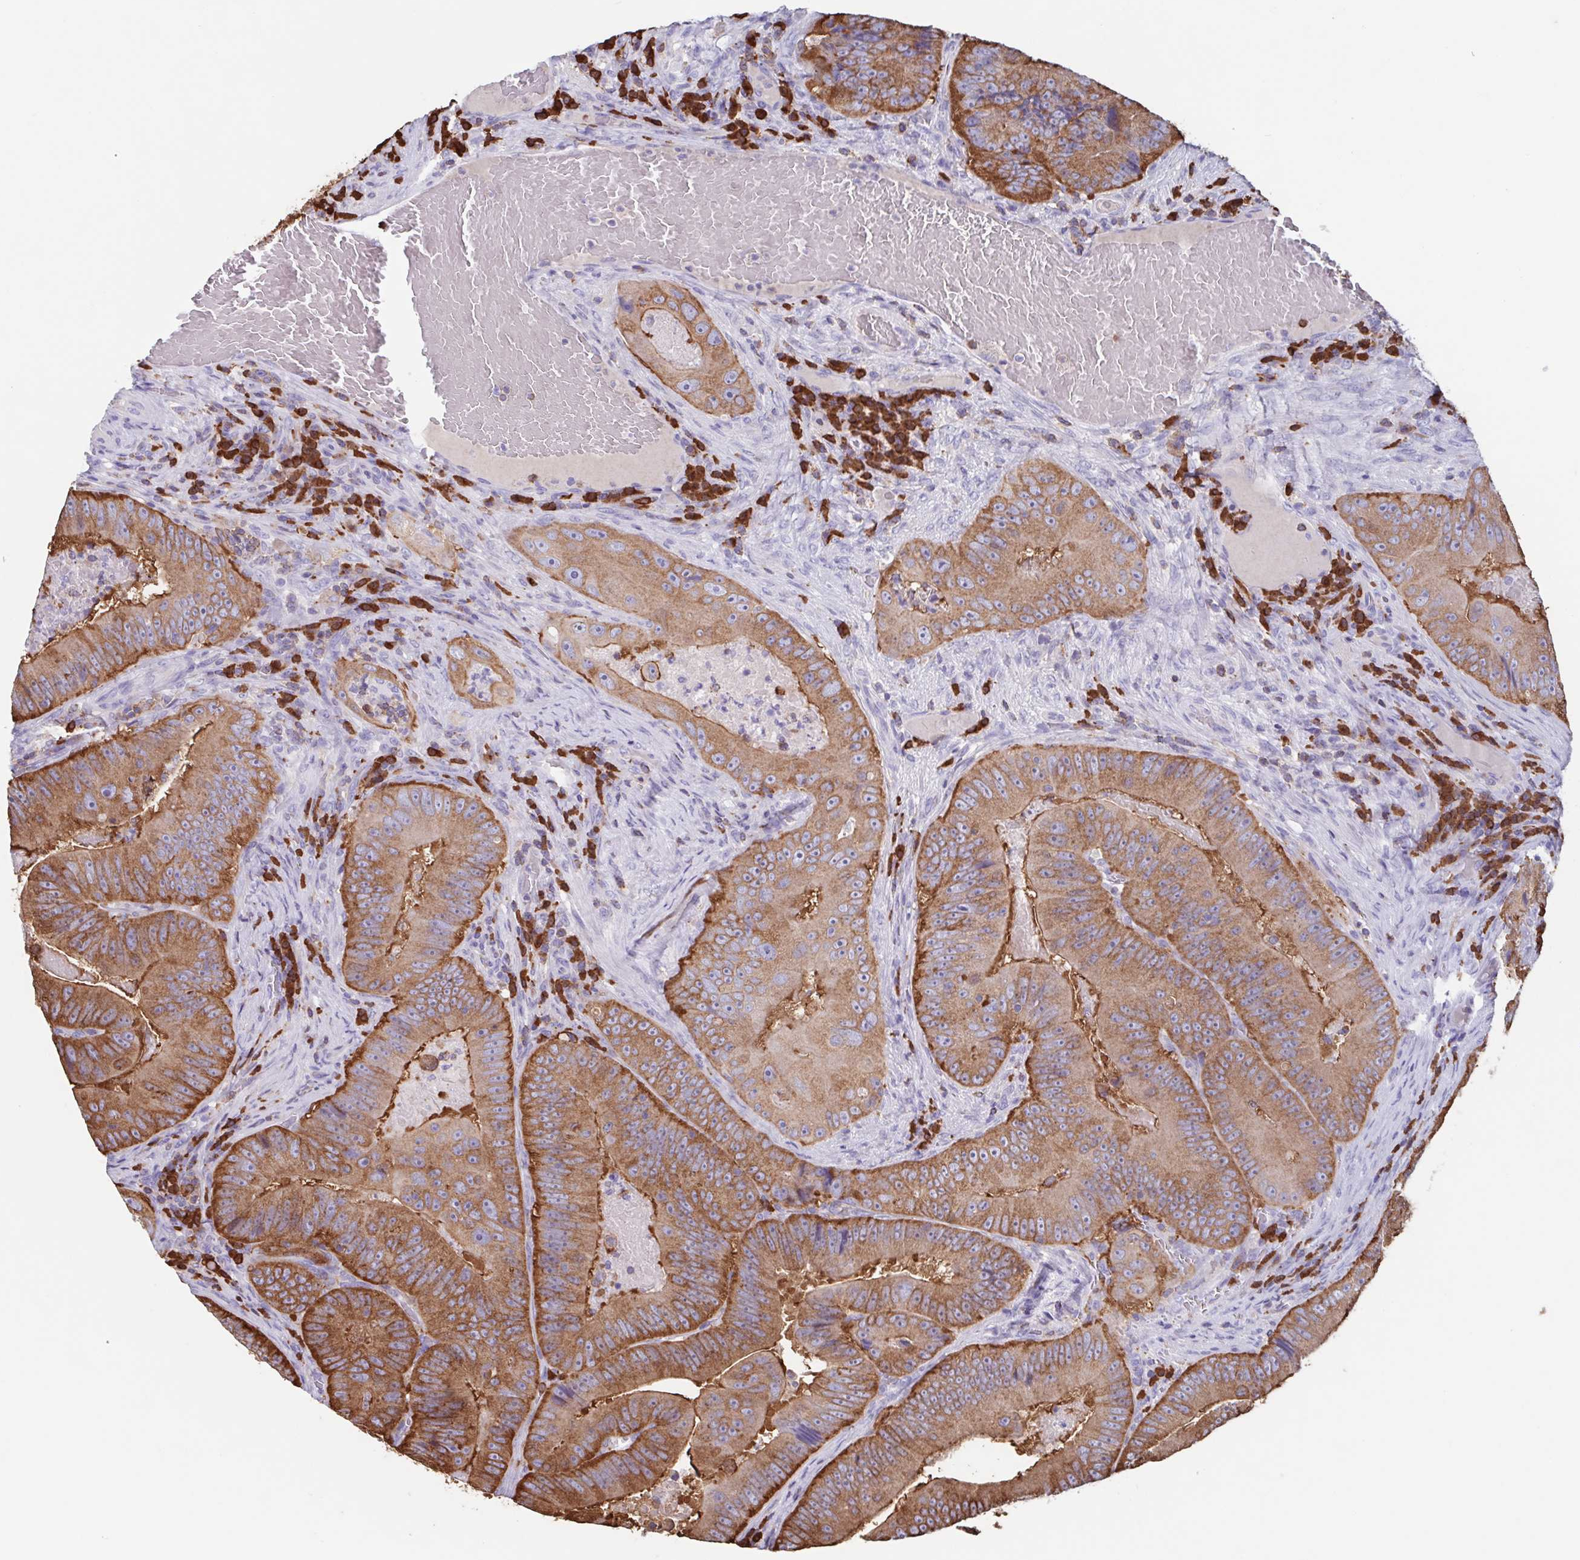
{"staining": {"intensity": "moderate", "quantity": ">75%", "location": "cytoplasmic/membranous"}, "tissue": "colorectal cancer", "cell_type": "Tumor cells", "image_type": "cancer", "snomed": [{"axis": "morphology", "description": "Adenocarcinoma, NOS"}, {"axis": "topography", "description": "Colon"}], "caption": "Tumor cells reveal medium levels of moderate cytoplasmic/membranous staining in approximately >75% of cells in colorectal cancer.", "gene": "TPD52", "patient": {"sex": "female", "age": 86}}